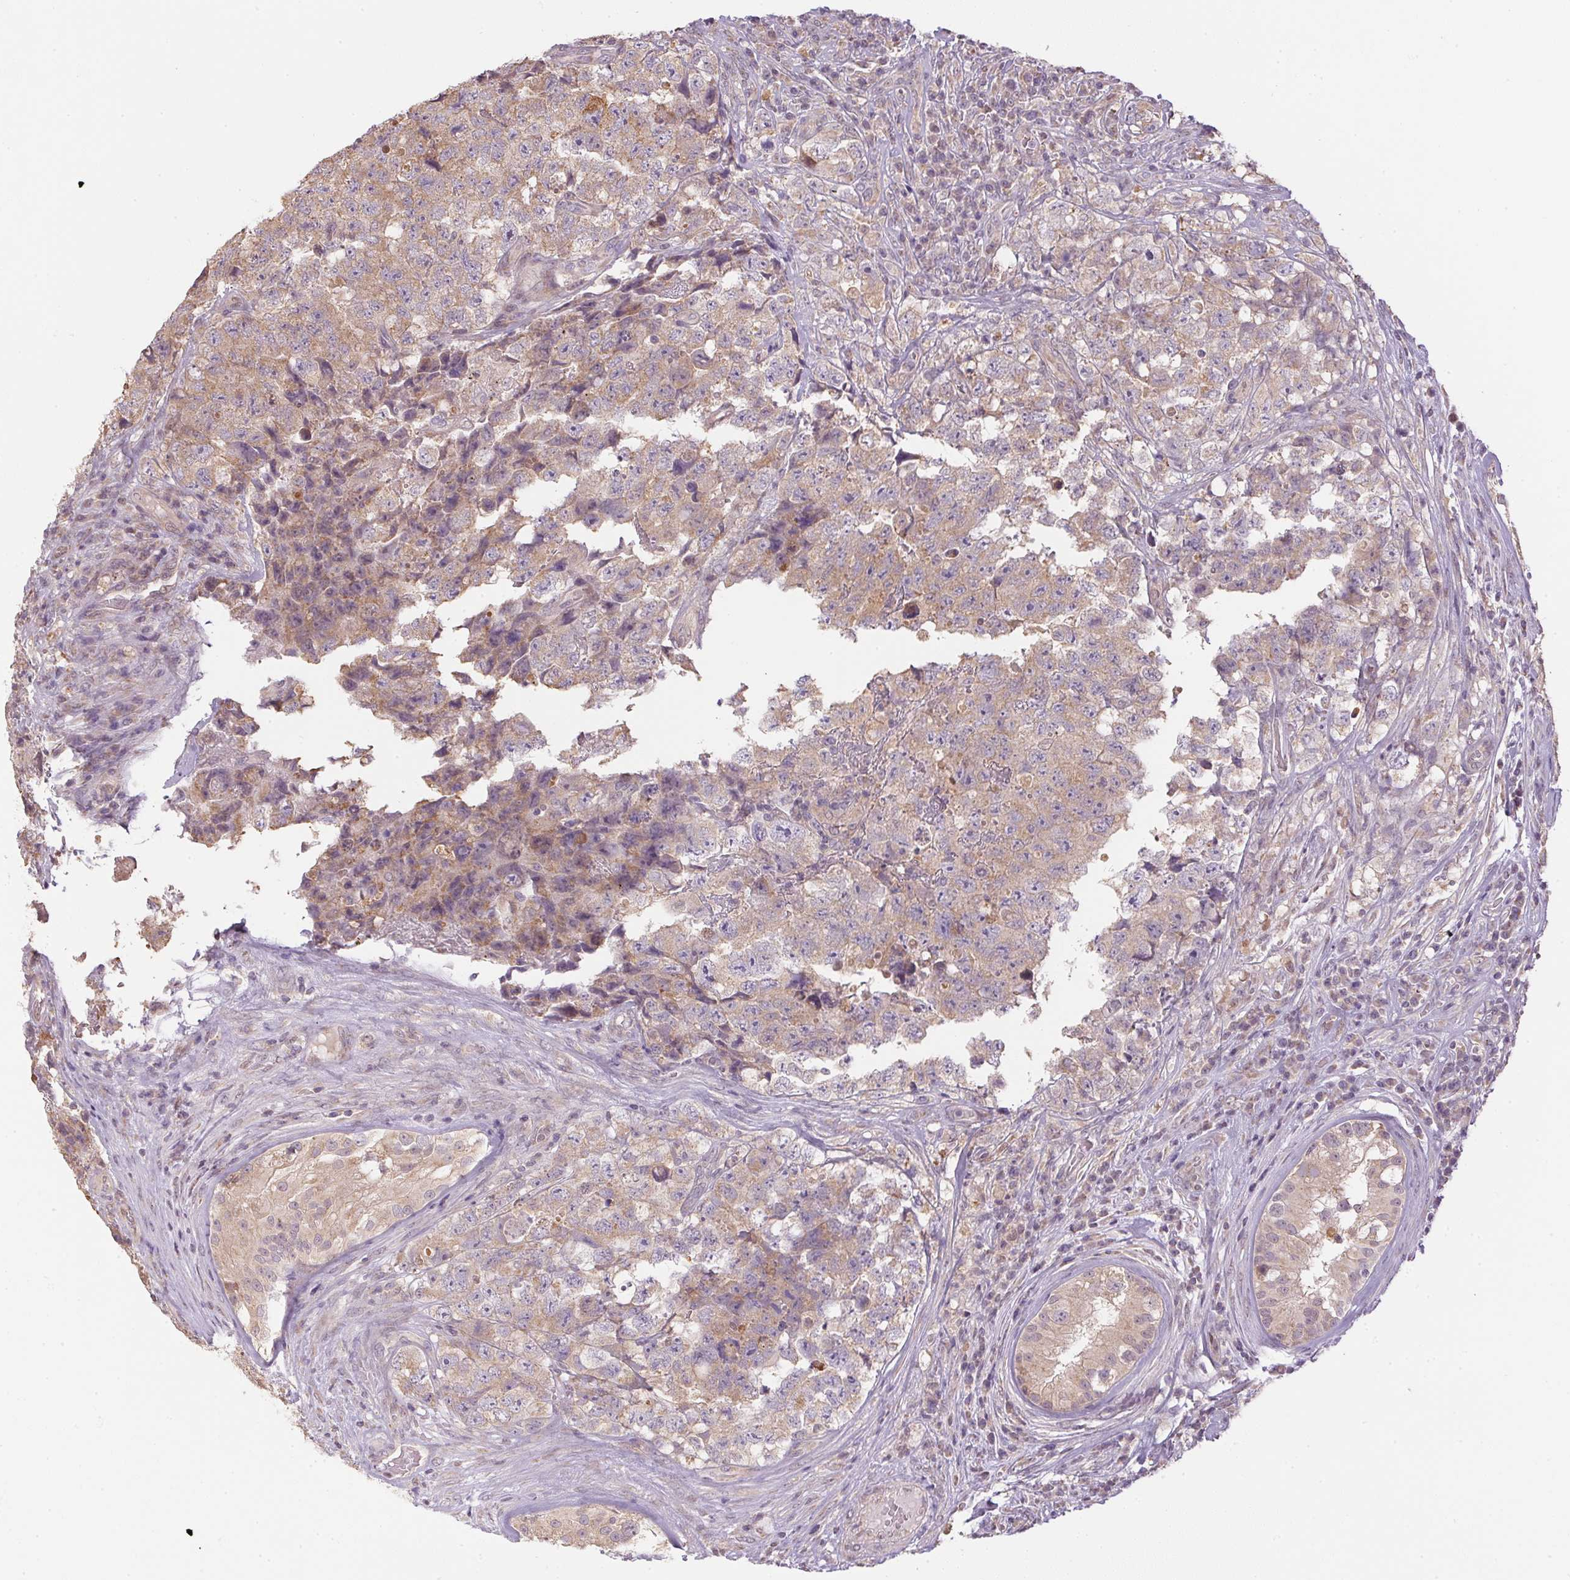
{"staining": {"intensity": "weak", "quantity": ">75%", "location": "cytoplasmic/membranous"}, "tissue": "testis cancer", "cell_type": "Tumor cells", "image_type": "cancer", "snomed": [{"axis": "morphology", "description": "Carcinoma, Embryonal, NOS"}, {"axis": "topography", "description": "Testis"}], "caption": "The image displays staining of embryonal carcinoma (testis), revealing weak cytoplasmic/membranous protein positivity (brown color) within tumor cells. (Stains: DAB in brown, nuclei in blue, Microscopy: brightfield microscopy at high magnification).", "gene": "SC5D", "patient": {"sex": "male", "age": 18}}